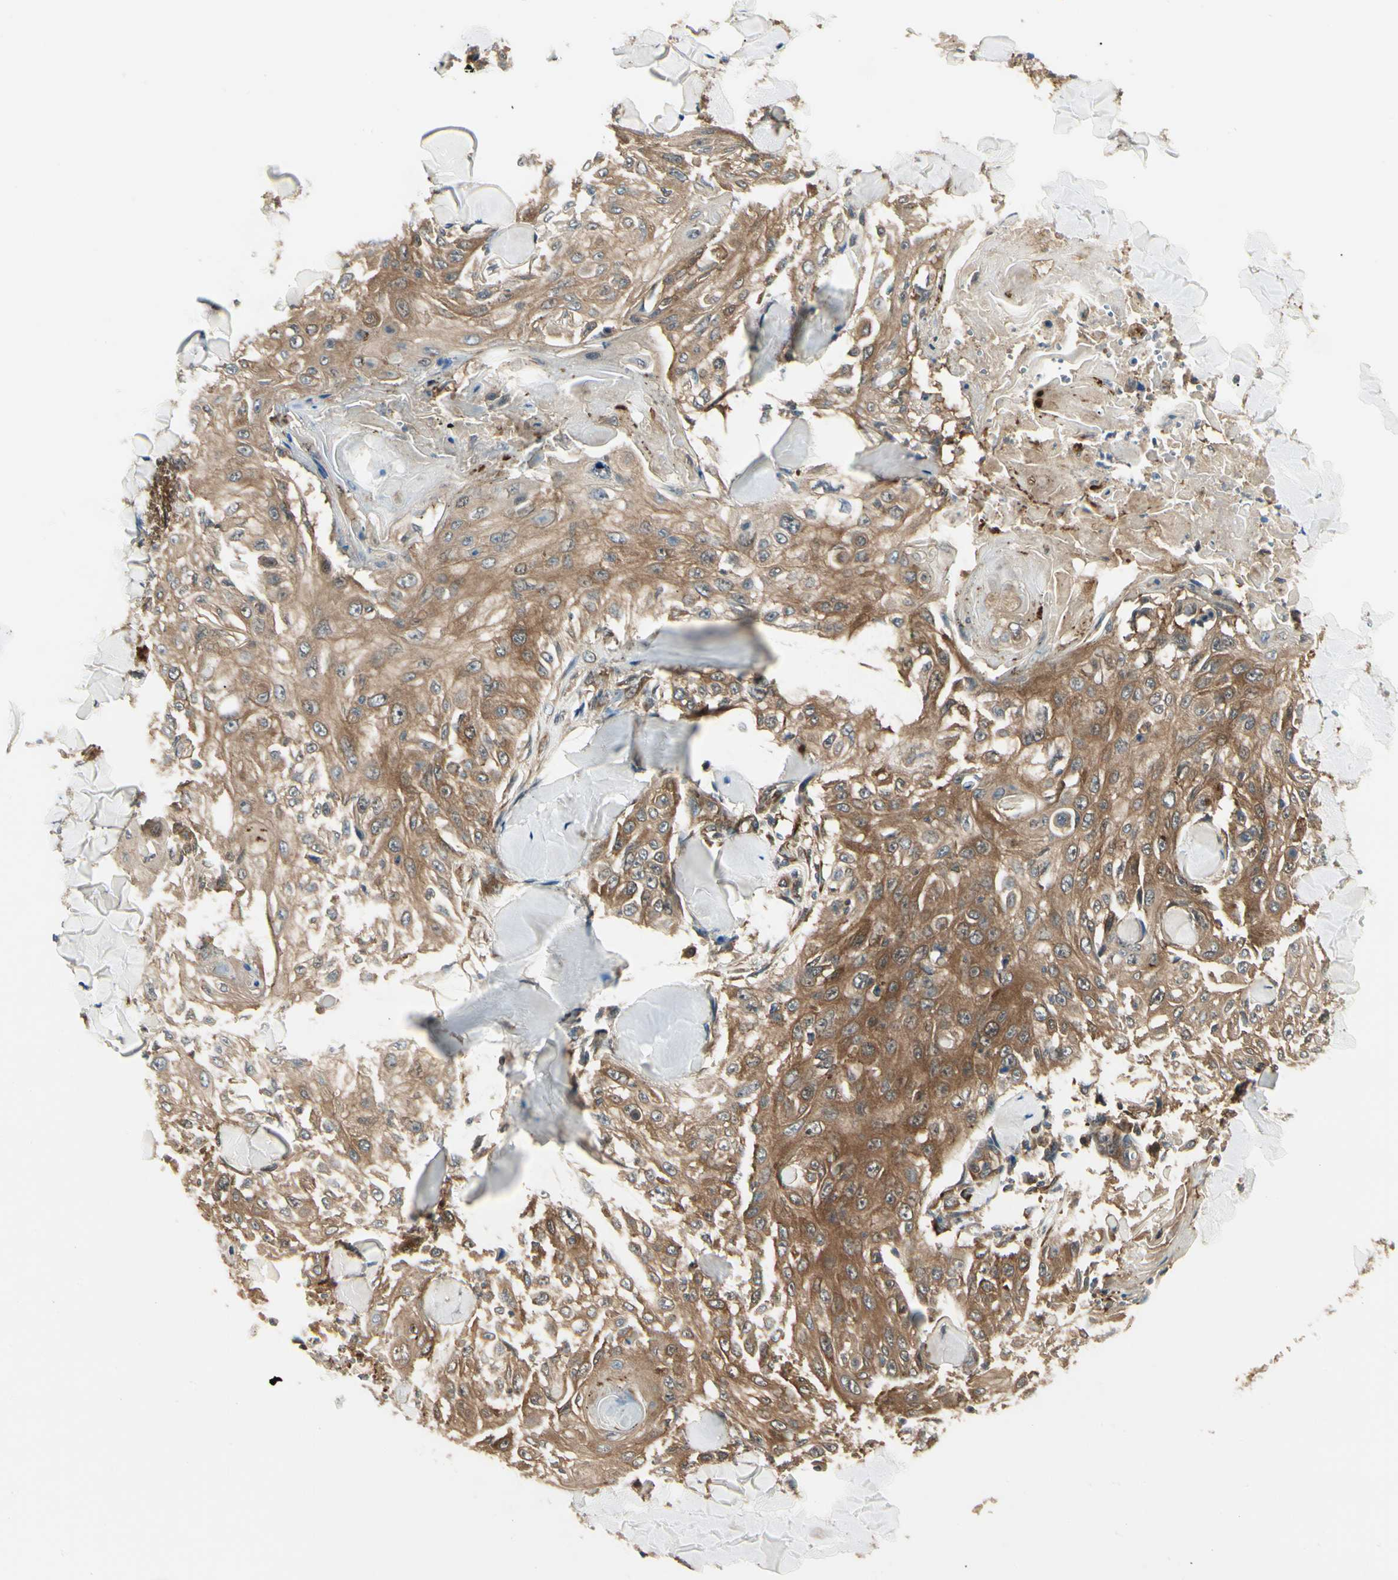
{"staining": {"intensity": "moderate", "quantity": ">75%", "location": "cytoplasmic/membranous"}, "tissue": "skin cancer", "cell_type": "Tumor cells", "image_type": "cancer", "snomed": [{"axis": "morphology", "description": "Squamous cell carcinoma, NOS"}, {"axis": "topography", "description": "Skin"}], "caption": "Immunohistochemistry (DAB (3,3'-diaminobenzidine)) staining of human squamous cell carcinoma (skin) reveals moderate cytoplasmic/membranous protein positivity in approximately >75% of tumor cells. (DAB IHC with brightfield microscopy, high magnification).", "gene": "NME1-NME2", "patient": {"sex": "male", "age": 86}}